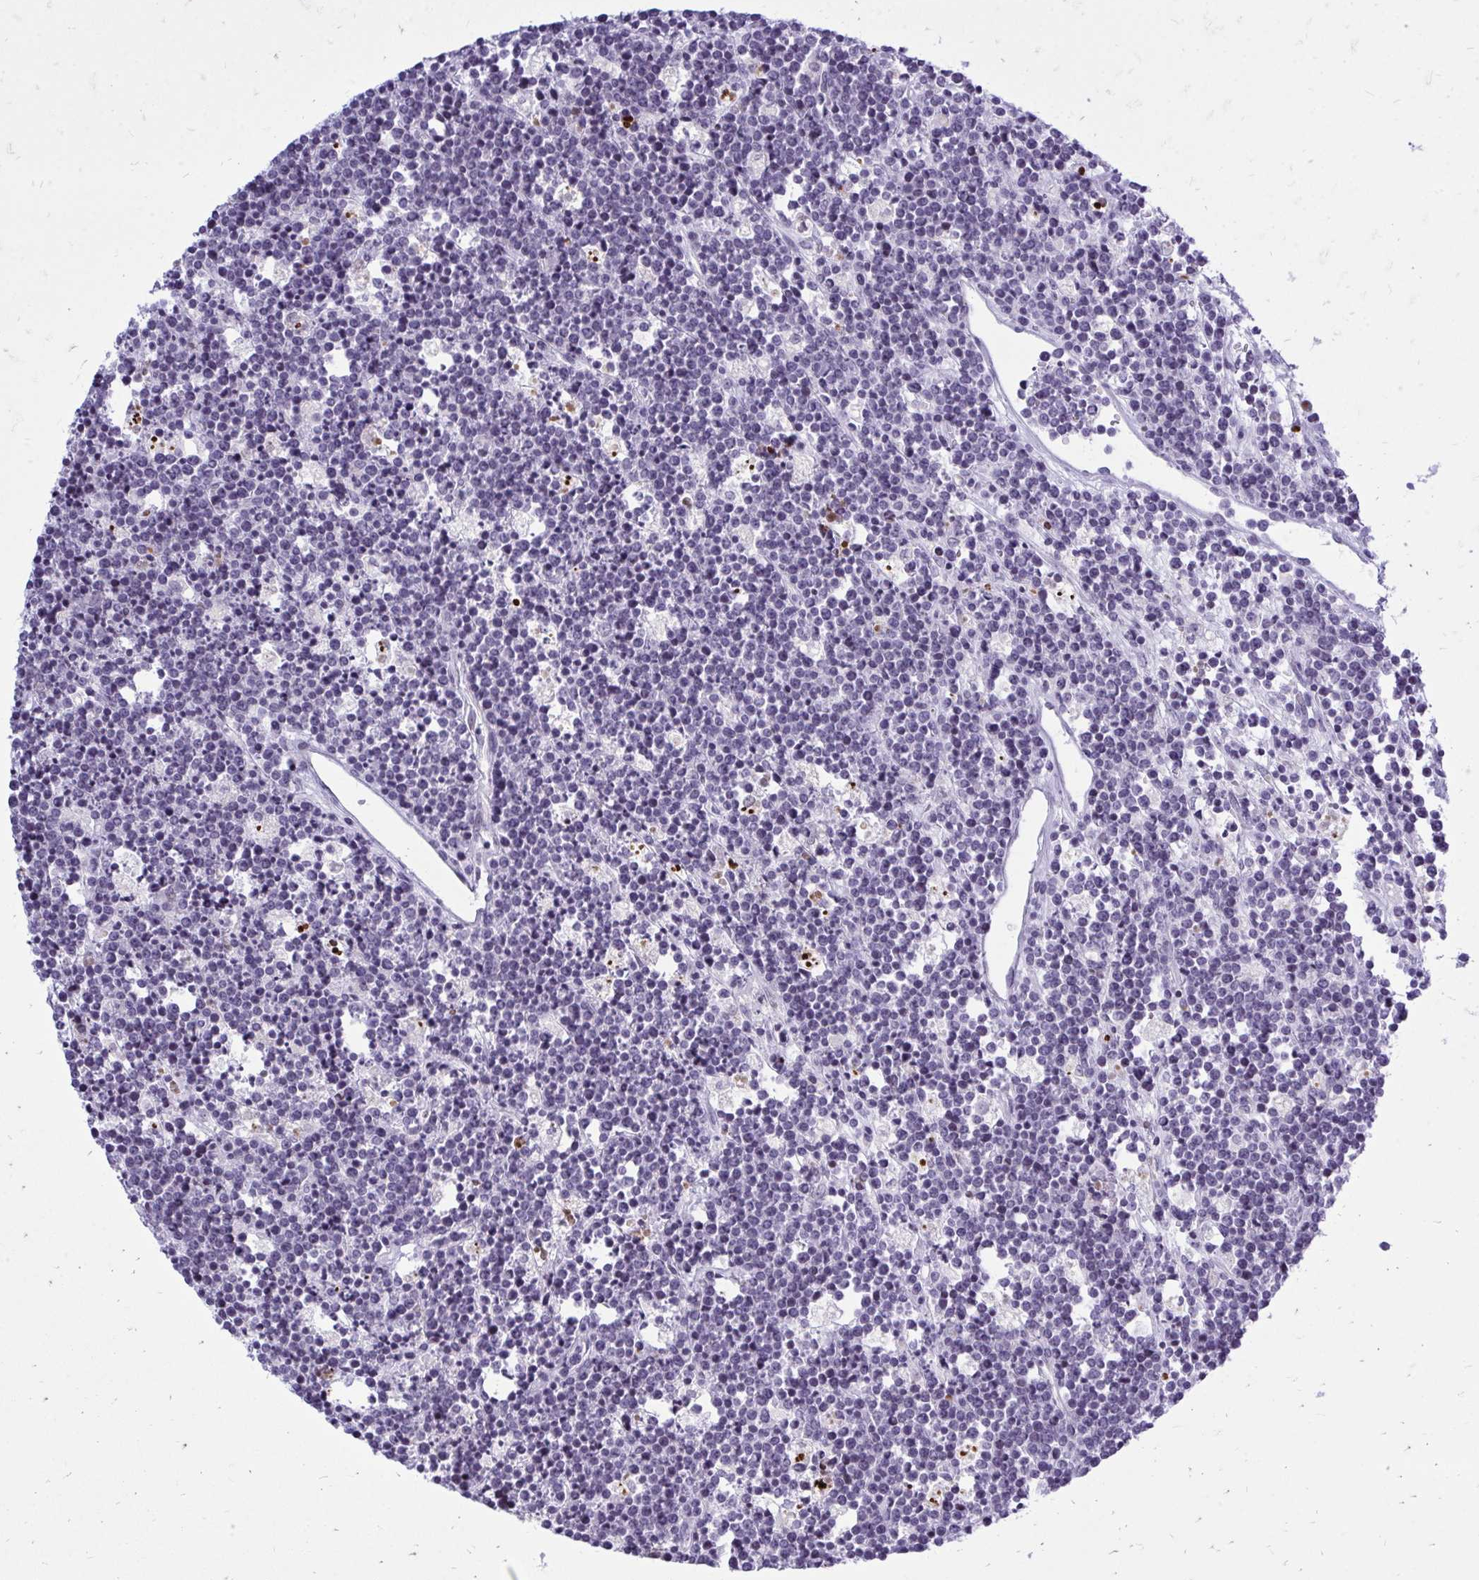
{"staining": {"intensity": "negative", "quantity": "none", "location": "none"}, "tissue": "lymphoma", "cell_type": "Tumor cells", "image_type": "cancer", "snomed": [{"axis": "morphology", "description": "Malignant lymphoma, non-Hodgkin's type, High grade"}, {"axis": "topography", "description": "Ovary"}], "caption": "IHC histopathology image of malignant lymphoma, non-Hodgkin's type (high-grade) stained for a protein (brown), which displays no expression in tumor cells.", "gene": "GABRA1", "patient": {"sex": "female", "age": 56}}